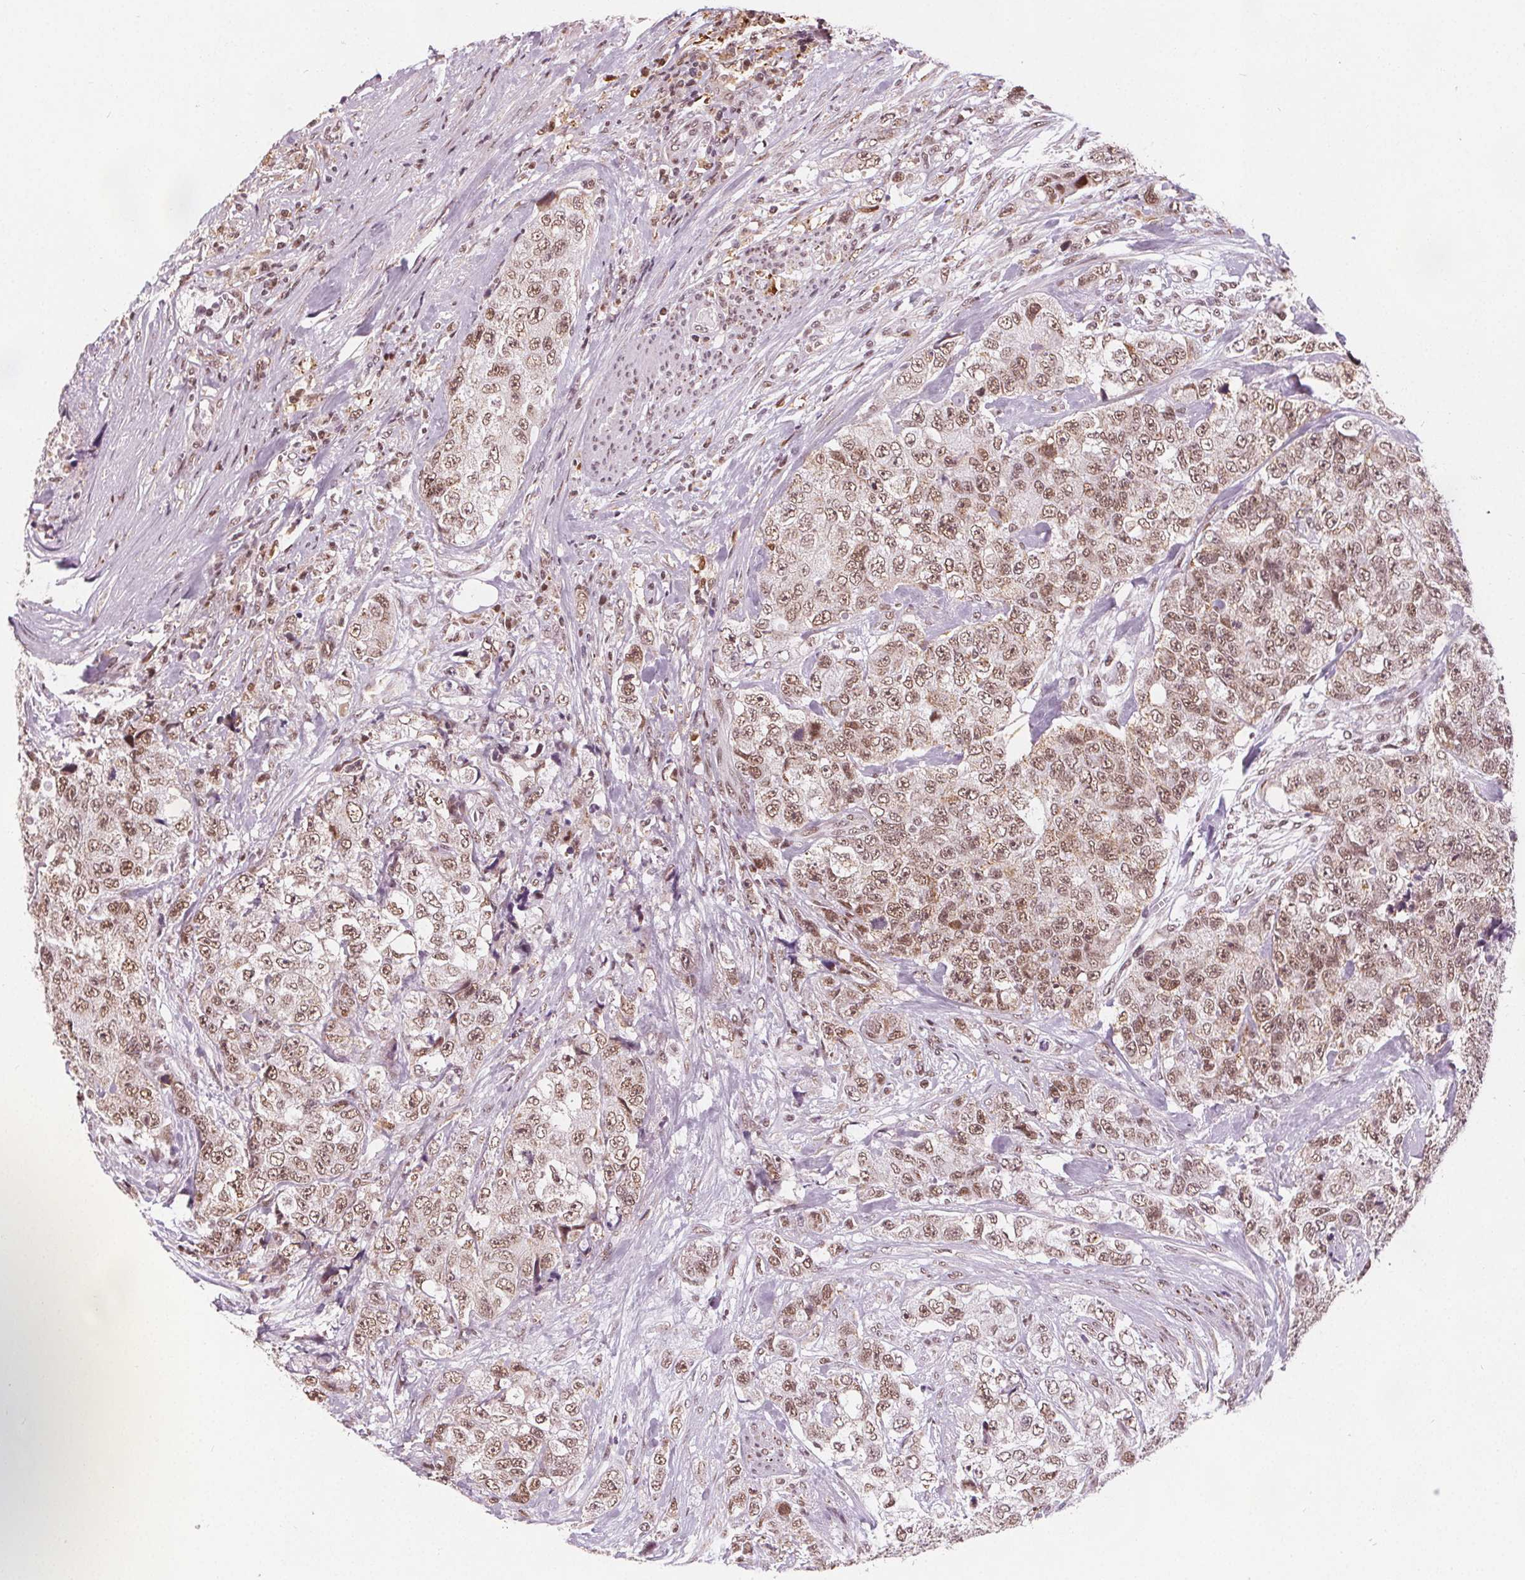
{"staining": {"intensity": "moderate", "quantity": ">75%", "location": "nuclear"}, "tissue": "urothelial cancer", "cell_type": "Tumor cells", "image_type": "cancer", "snomed": [{"axis": "morphology", "description": "Urothelial carcinoma, High grade"}, {"axis": "topography", "description": "Urinary bladder"}], "caption": "This micrograph displays urothelial cancer stained with IHC to label a protein in brown. The nuclear of tumor cells show moderate positivity for the protein. Nuclei are counter-stained blue.", "gene": "DPM2", "patient": {"sex": "female", "age": 78}}